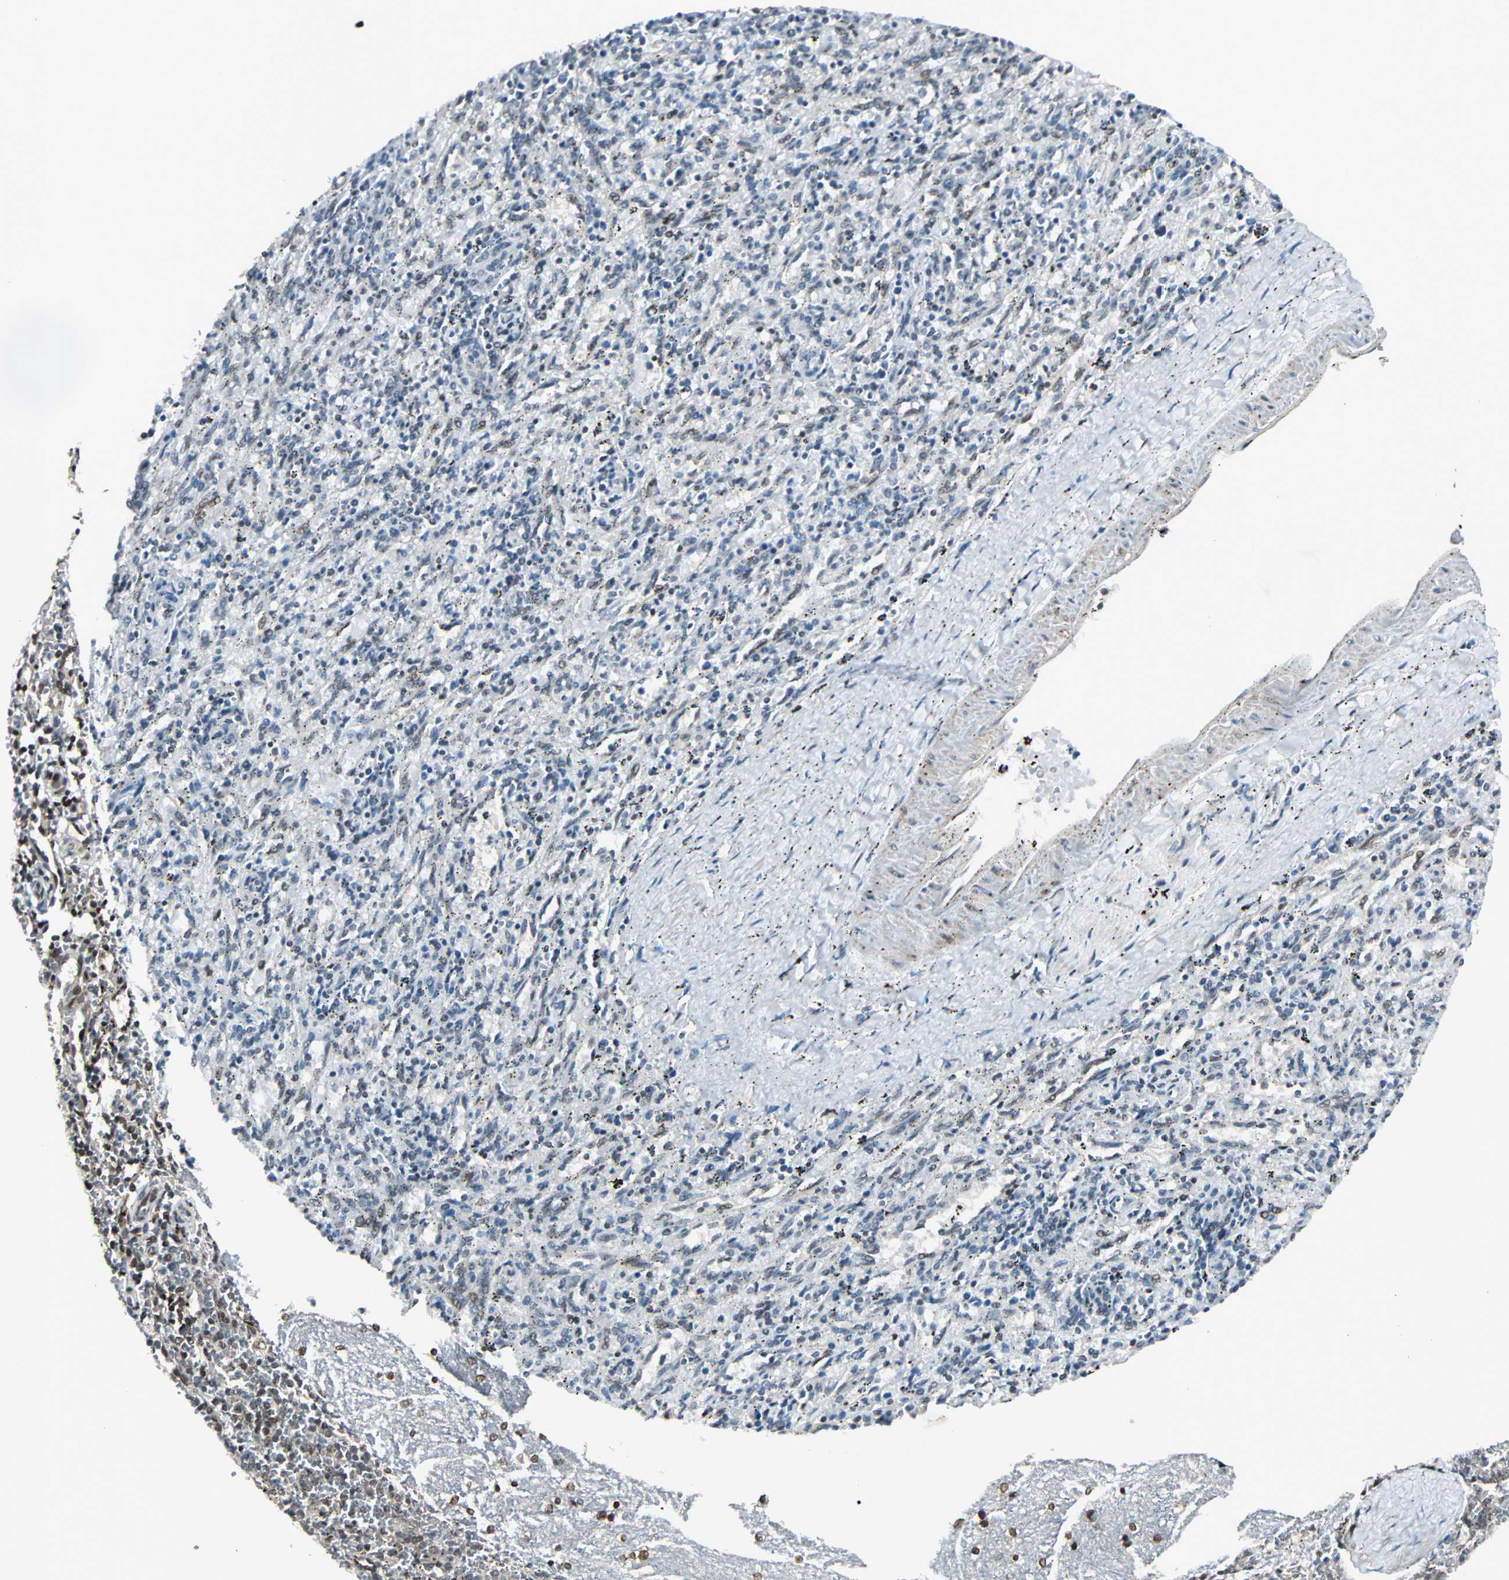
{"staining": {"intensity": "moderate", "quantity": "<25%", "location": "nuclear"}, "tissue": "spleen", "cell_type": "Cells in red pulp", "image_type": "normal", "snomed": [{"axis": "morphology", "description": "Normal tissue, NOS"}, {"axis": "topography", "description": "Spleen"}], "caption": "A micrograph of human spleen stained for a protein shows moderate nuclear brown staining in cells in red pulp. (IHC, brightfield microscopy, high magnification).", "gene": "CBX4", "patient": {"sex": "female", "age": 10}}